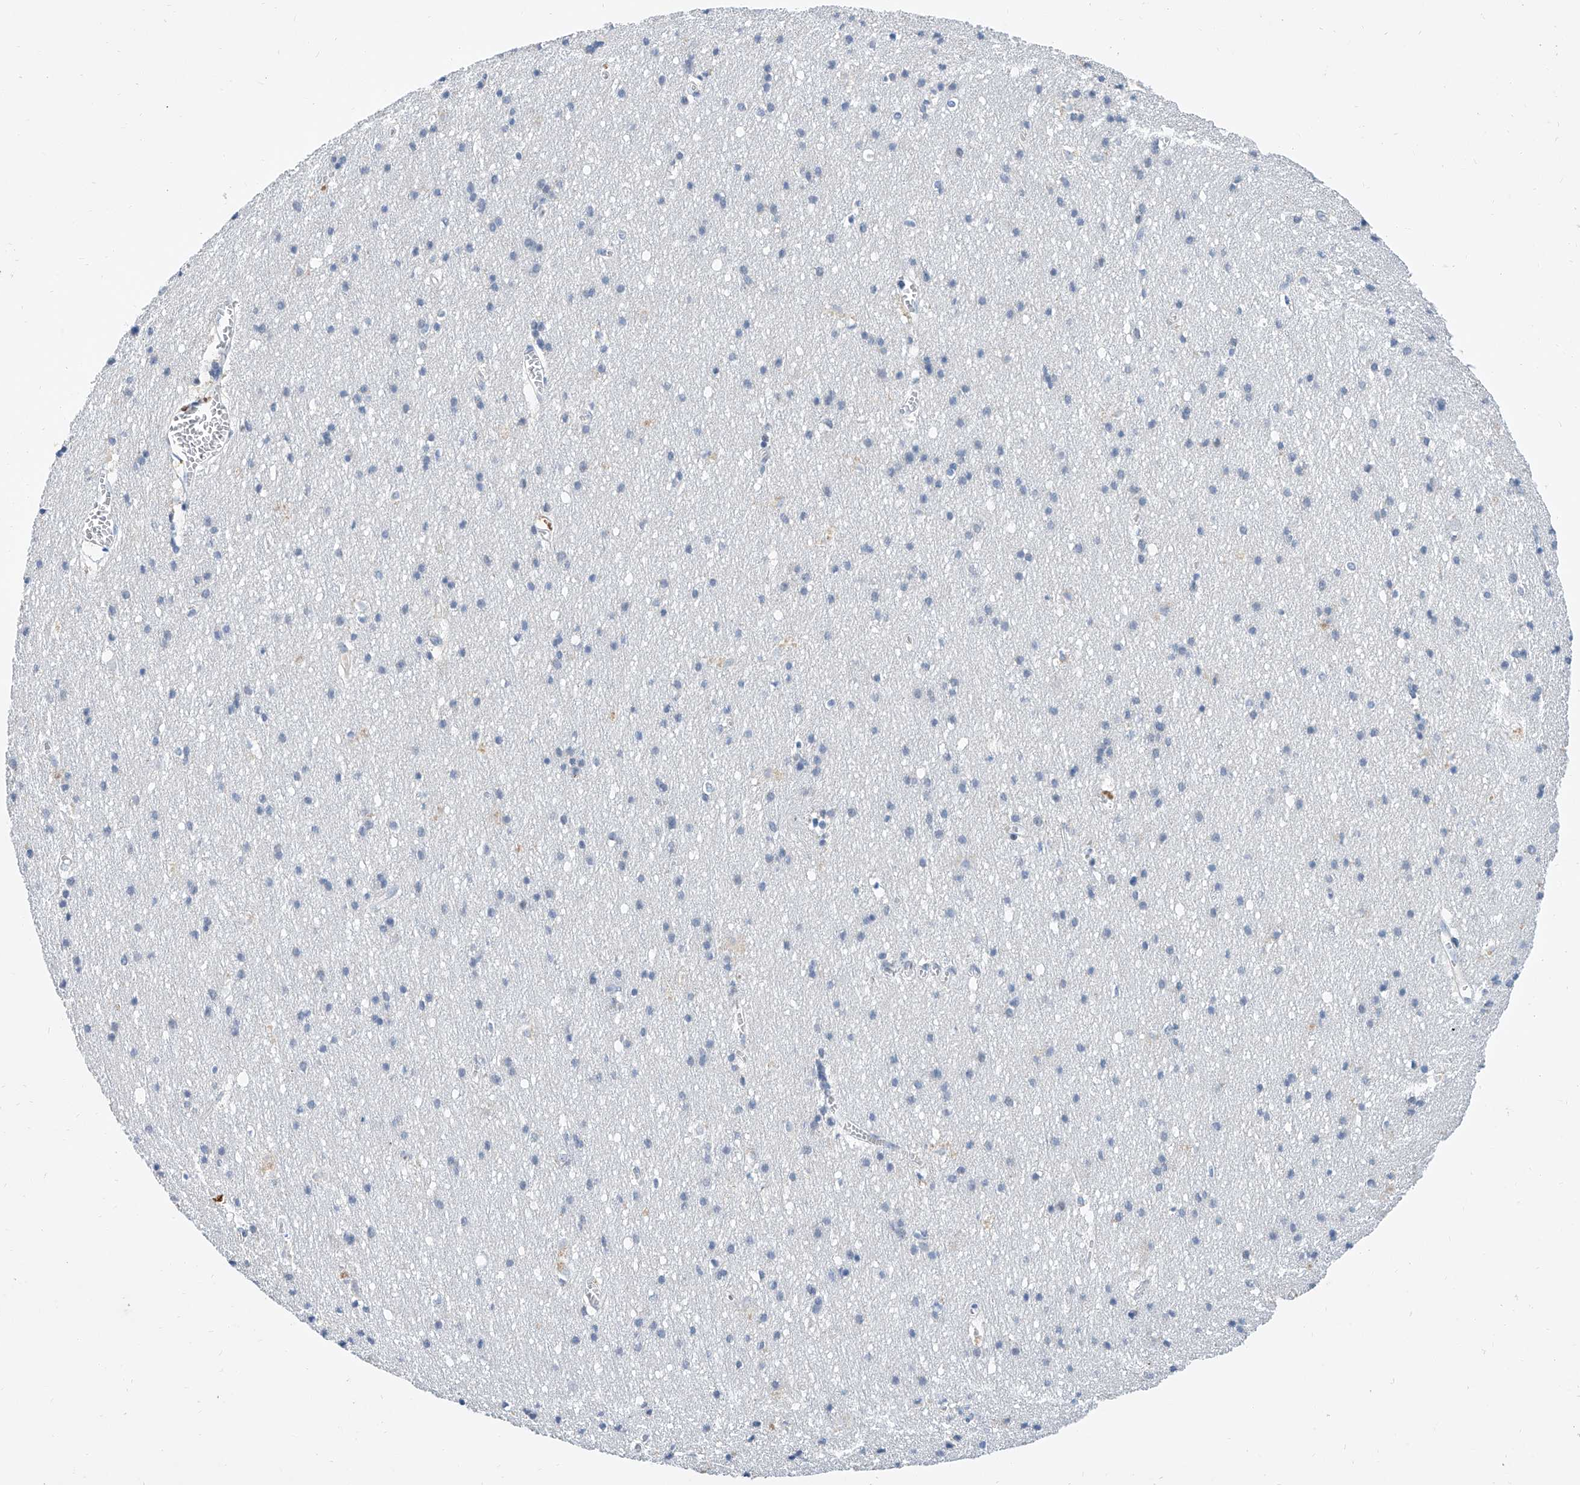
{"staining": {"intensity": "negative", "quantity": "none", "location": "none"}, "tissue": "cerebral cortex", "cell_type": "Endothelial cells", "image_type": "normal", "snomed": [{"axis": "morphology", "description": "Normal tissue, NOS"}, {"axis": "topography", "description": "Cerebral cortex"}], "caption": "Micrograph shows no protein expression in endothelial cells of benign cerebral cortex. (Brightfield microscopy of DAB (3,3'-diaminobenzidine) immunohistochemistry at high magnification).", "gene": "BPTF", "patient": {"sex": "male", "age": 54}}